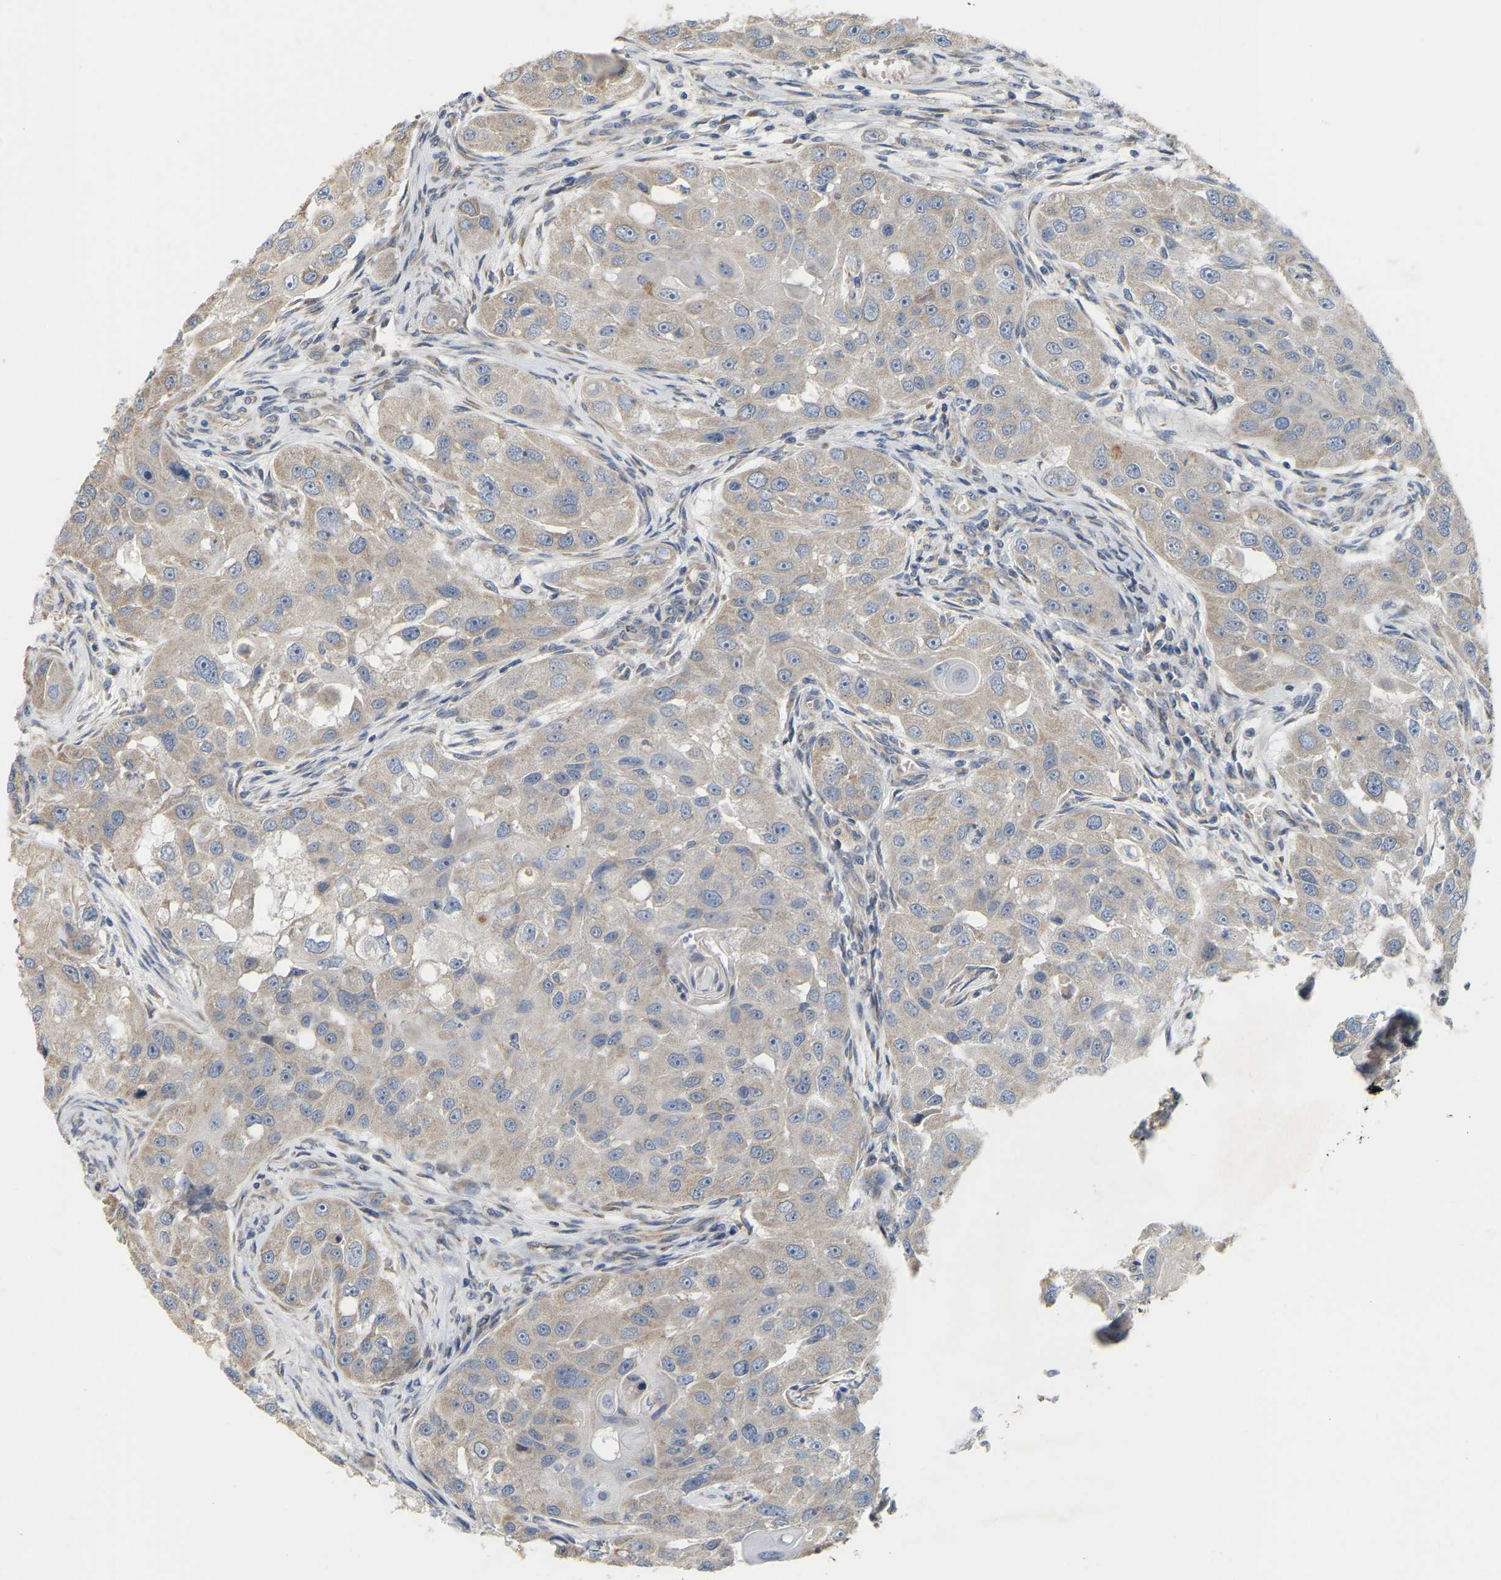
{"staining": {"intensity": "weak", "quantity": "<25%", "location": "cytoplasmic/membranous"}, "tissue": "head and neck cancer", "cell_type": "Tumor cells", "image_type": "cancer", "snomed": [{"axis": "morphology", "description": "Normal tissue, NOS"}, {"axis": "morphology", "description": "Squamous cell carcinoma, NOS"}, {"axis": "topography", "description": "Skeletal muscle"}, {"axis": "topography", "description": "Head-Neck"}], "caption": "High power microscopy image of an immunohistochemistry image of squamous cell carcinoma (head and neck), revealing no significant expression in tumor cells.", "gene": "SSH1", "patient": {"sex": "male", "age": 51}}